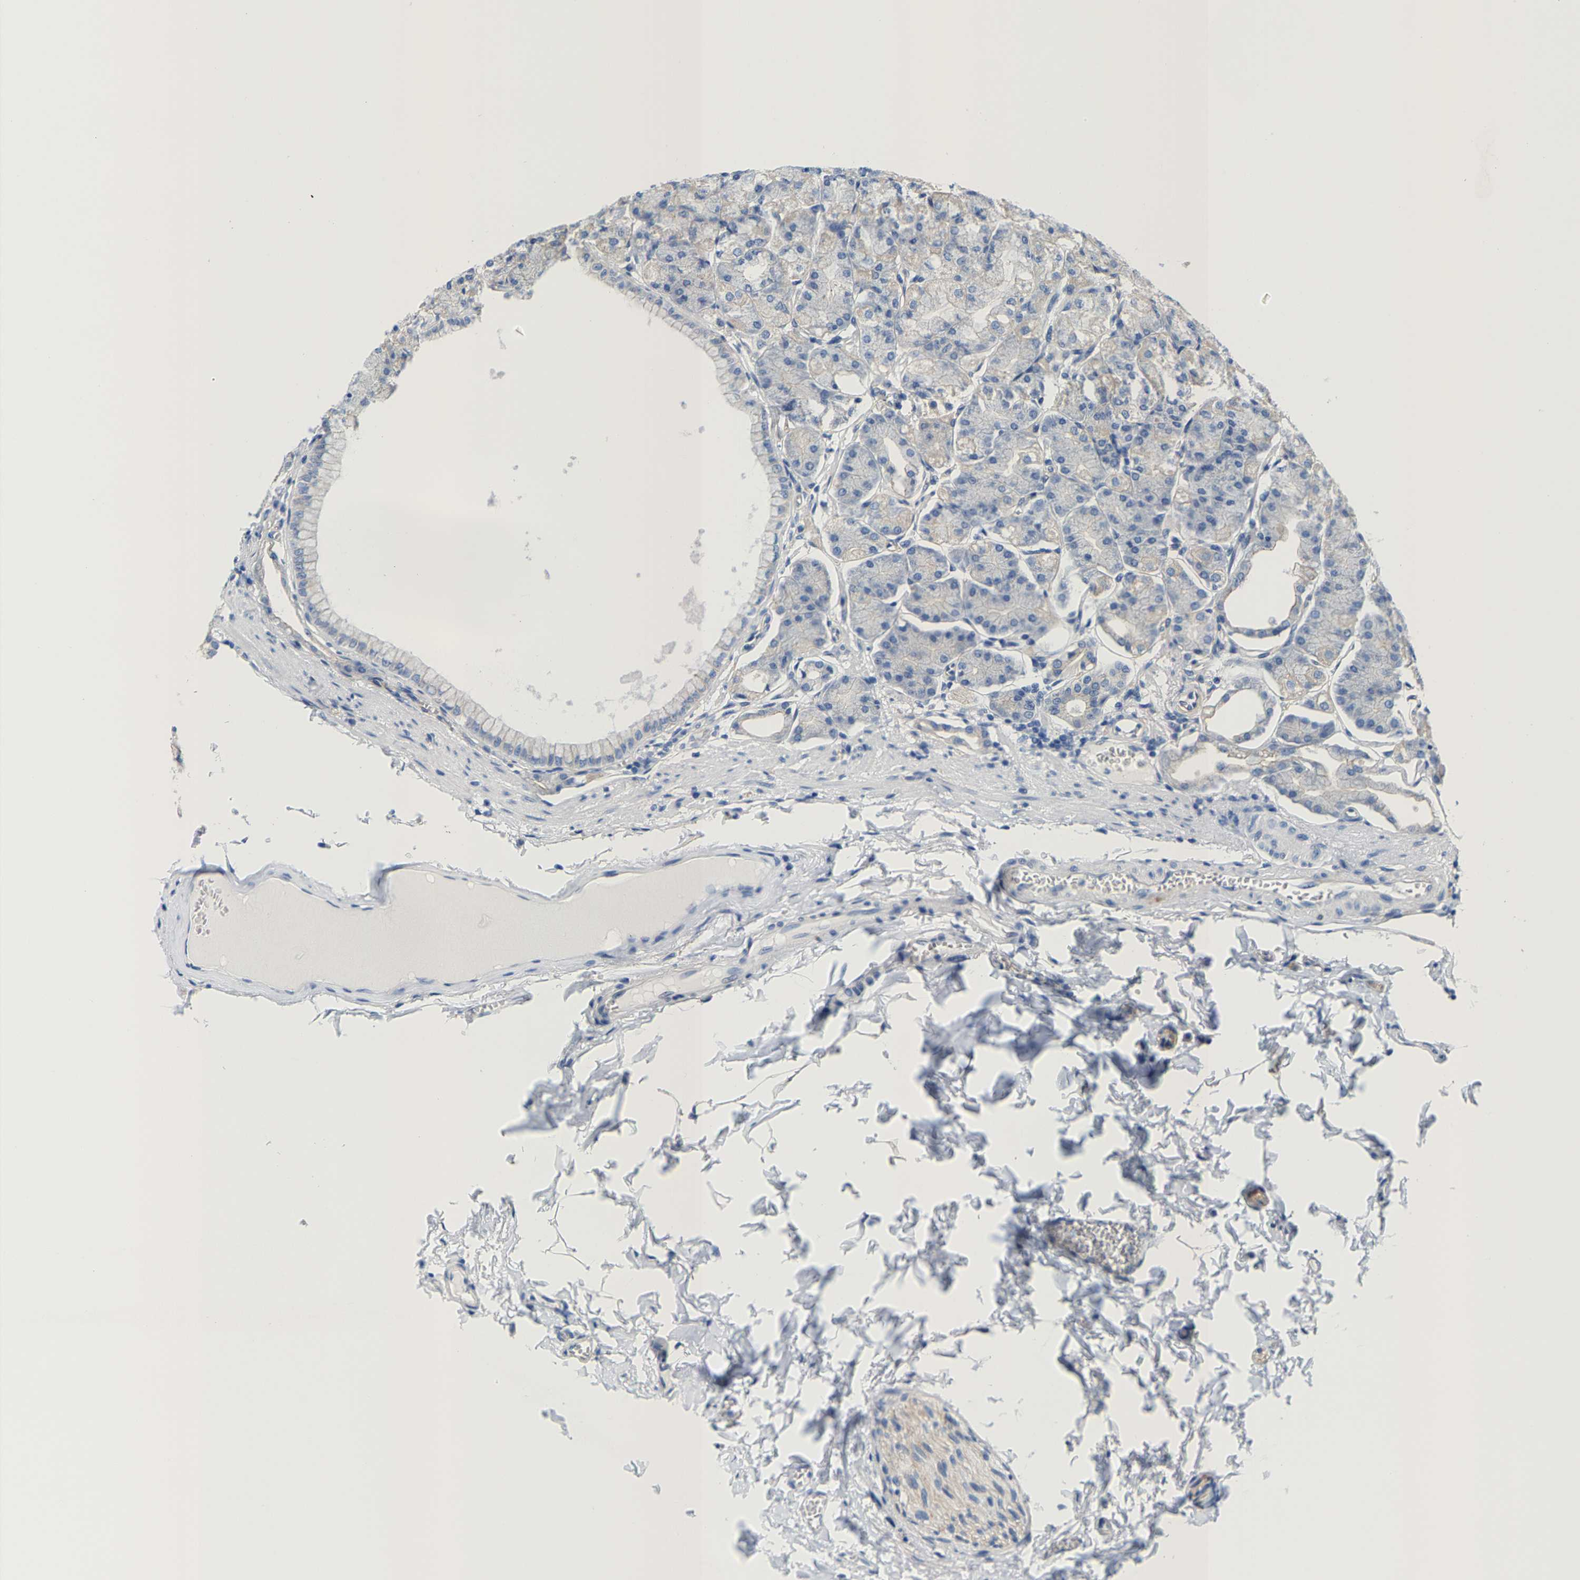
{"staining": {"intensity": "weak", "quantity": "<25%", "location": "cytoplasmic/membranous"}, "tissue": "stomach", "cell_type": "Glandular cells", "image_type": "normal", "snomed": [{"axis": "morphology", "description": "Normal tissue, NOS"}, {"axis": "topography", "description": "Stomach, lower"}], "caption": "Glandular cells are negative for protein expression in normal human stomach. The staining is performed using DAB brown chromogen with nuclei counter-stained in using hematoxylin.", "gene": "DSCAM", "patient": {"sex": "male", "age": 71}}